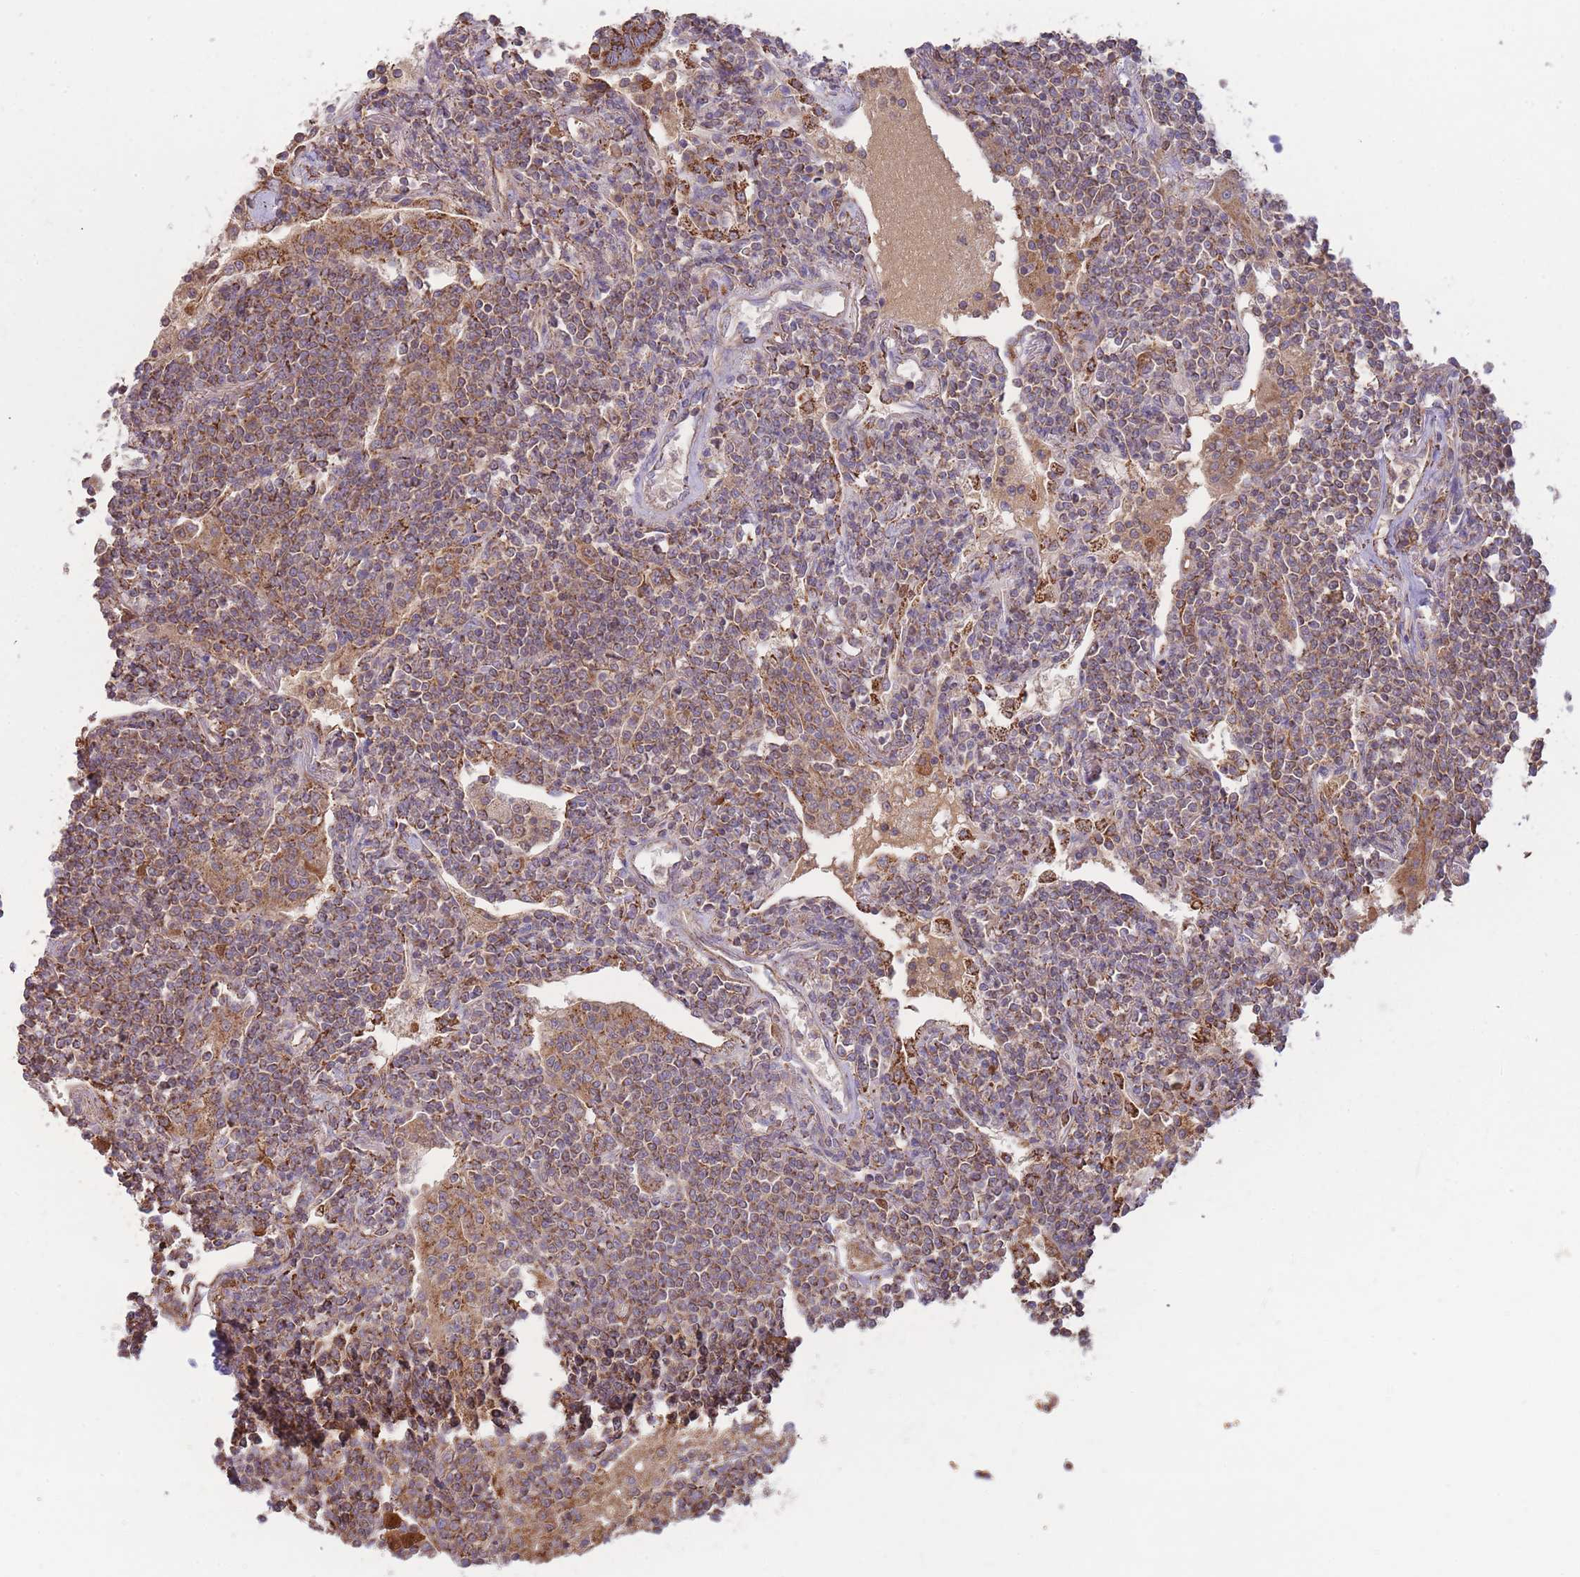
{"staining": {"intensity": "moderate", "quantity": ">75%", "location": "cytoplasmic/membranous"}, "tissue": "lymphoma", "cell_type": "Tumor cells", "image_type": "cancer", "snomed": [{"axis": "morphology", "description": "Malignant lymphoma, non-Hodgkin's type, Low grade"}, {"axis": "topography", "description": "Lymph node"}], "caption": "DAB (3,3'-diaminobenzidine) immunohistochemical staining of human lymphoma demonstrates moderate cytoplasmic/membranous protein positivity in about >75% of tumor cells.", "gene": "MRPL17", "patient": {"sex": "female", "age": 67}}